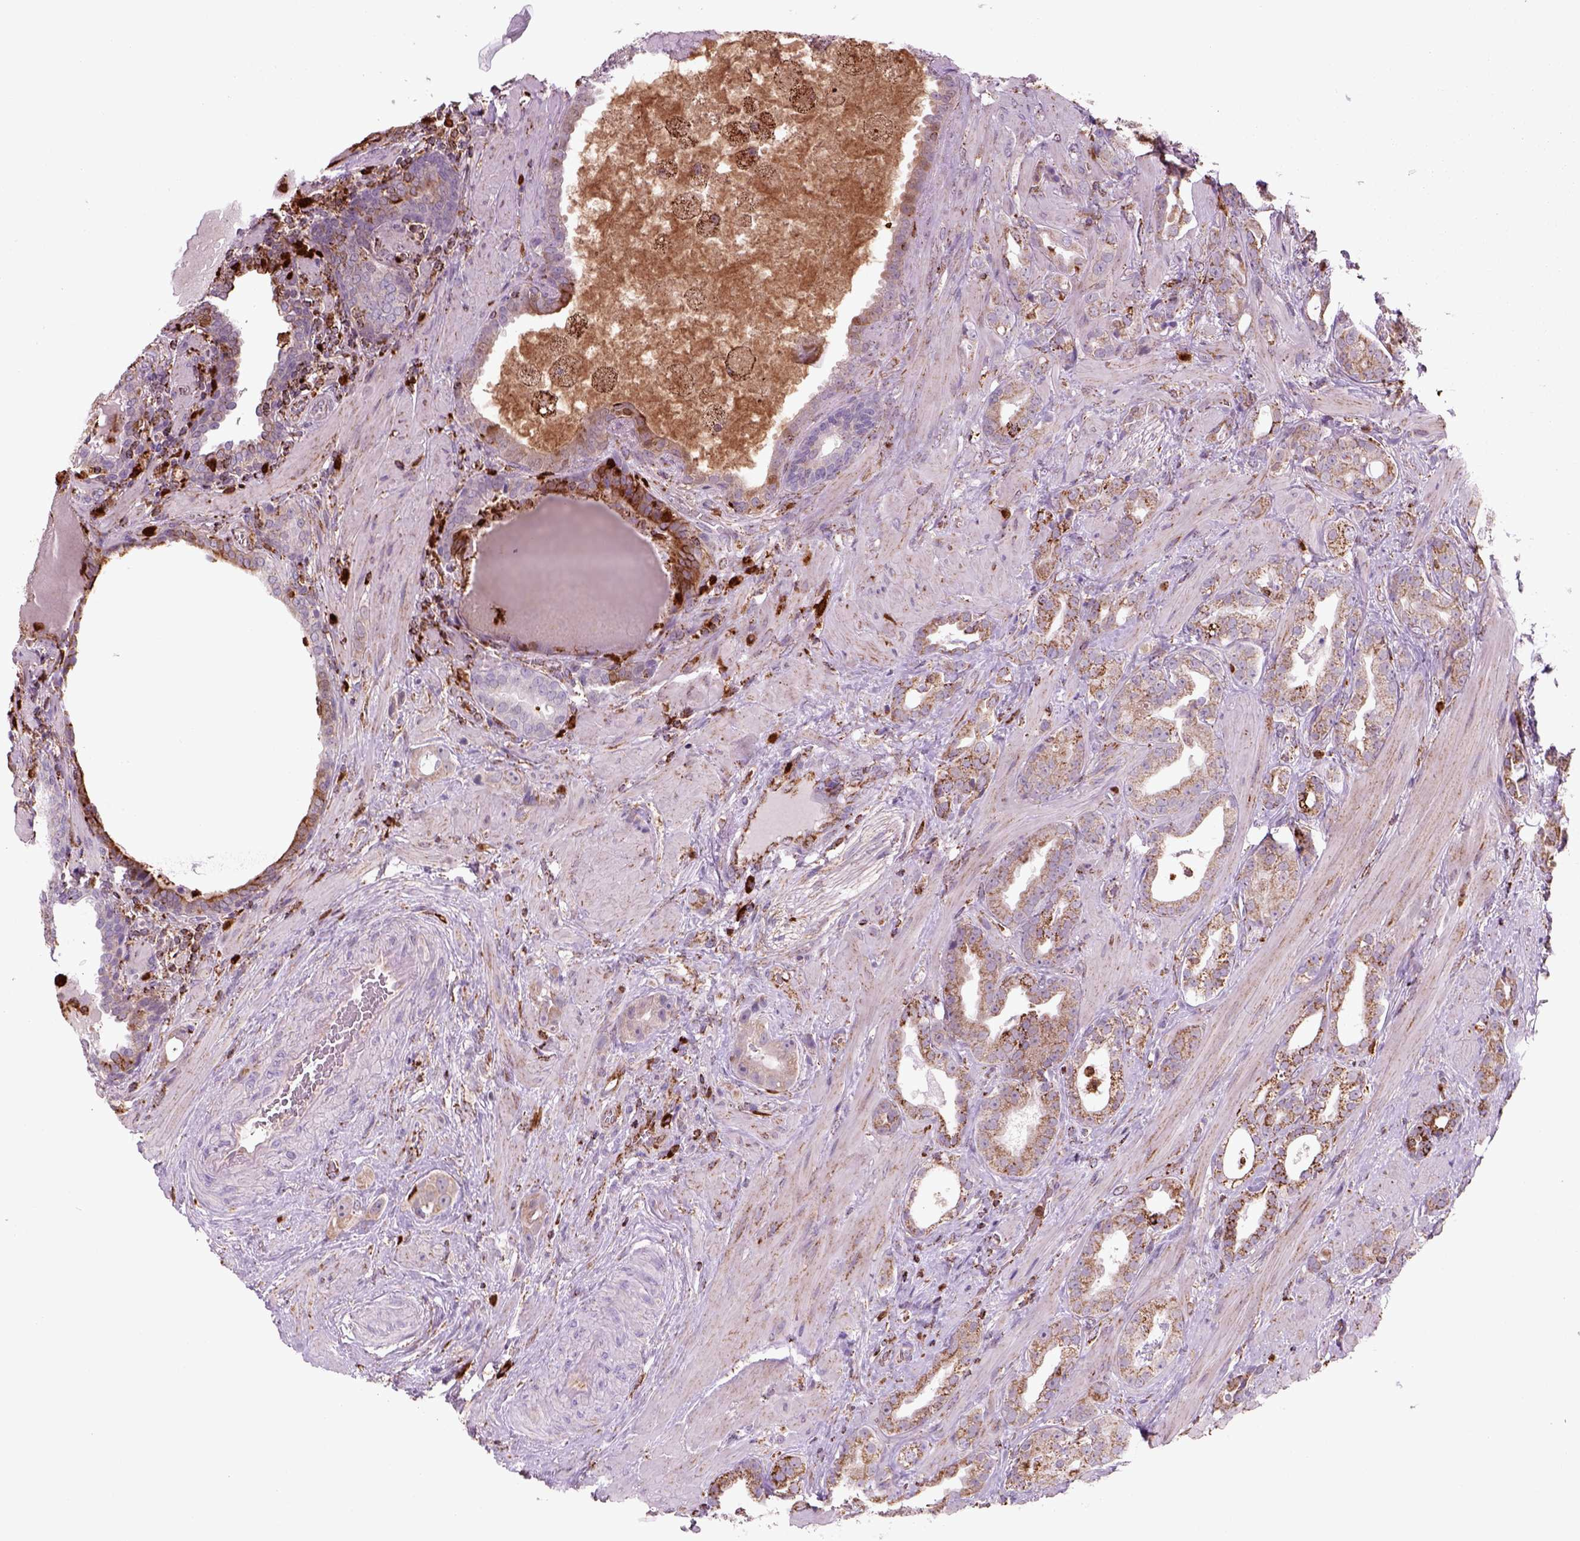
{"staining": {"intensity": "weak", "quantity": ">75%", "location": "cytoplasmic/membranous"}, "tissue": "prostate cancer", "cell_type": "Tumor cells", "image_type": "cancer", "snomed": [{"axis": "morphology", "description": "Adenocarcinoma, NOS"}, {"axis": "topography", "description": "Prostate"}], "caption": "There is low levels of weak cytoplasmic/membranous staining in tumor cells of adenocarcinoma (prostate), as demonstrated by immunohistochemical staining (brown color).", "gene": "NUDT16L1", "patient": {"sex": "male", "age": 57}}